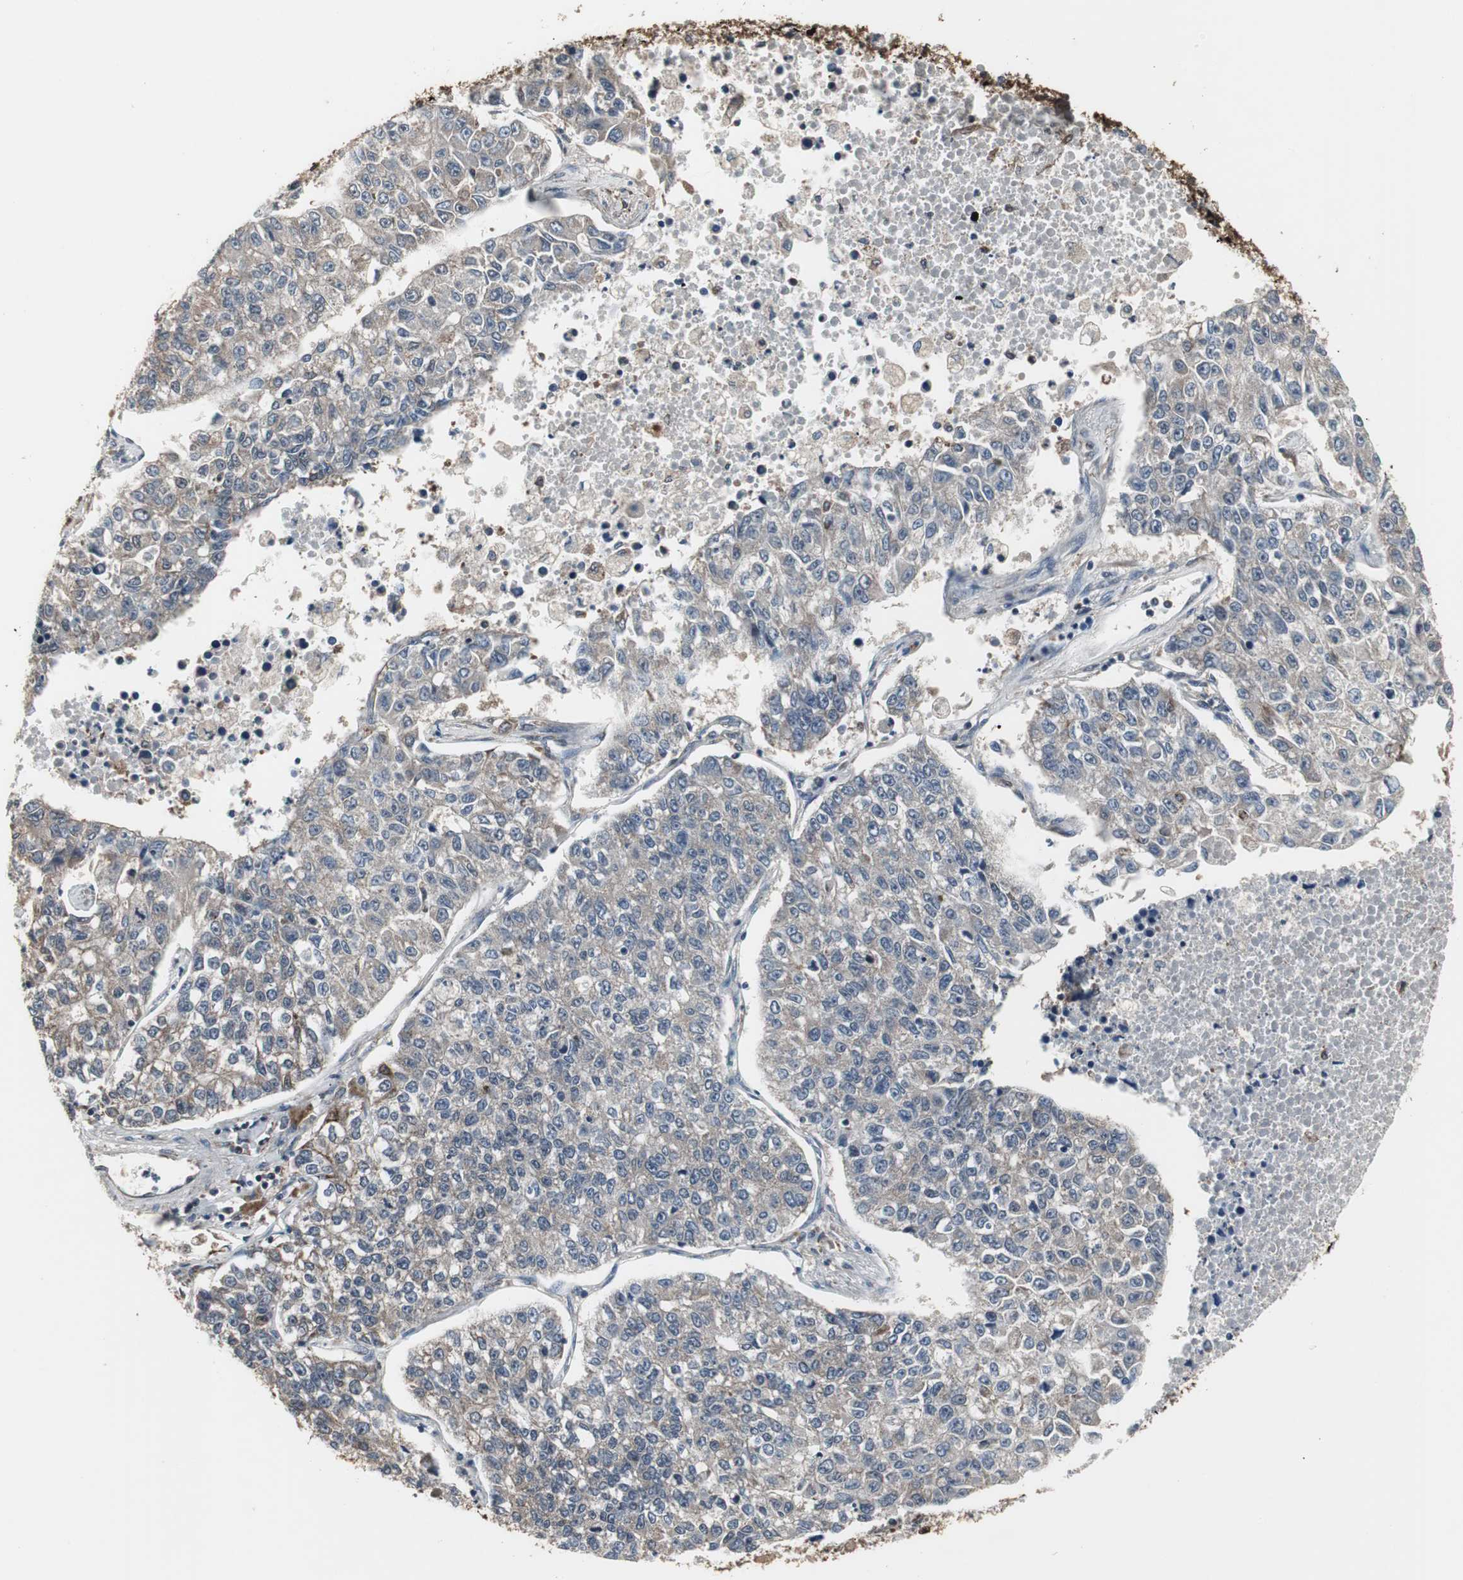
{"staining": {"intensity": "weak", "quantity": "<25%", "location": "cytoplasmic/membranous"}, "tissue": "lung cancer", "cell_type": "Tumor cells", "image_type": "cancer", "snomed": [{"axis": "morphology", "description": "Adenocarcinoma, NOS"}, {"axis": "topography", "description": "Lung"}], "caption": "Tumor cells show no significant protein expression in lung cancer. The staining is performed using DAB brown chromogen with nuclei counter-stained in using hematoxylin.", "gene": "ZSCAN22", "patient": {"sex": "male", "age": 49}}